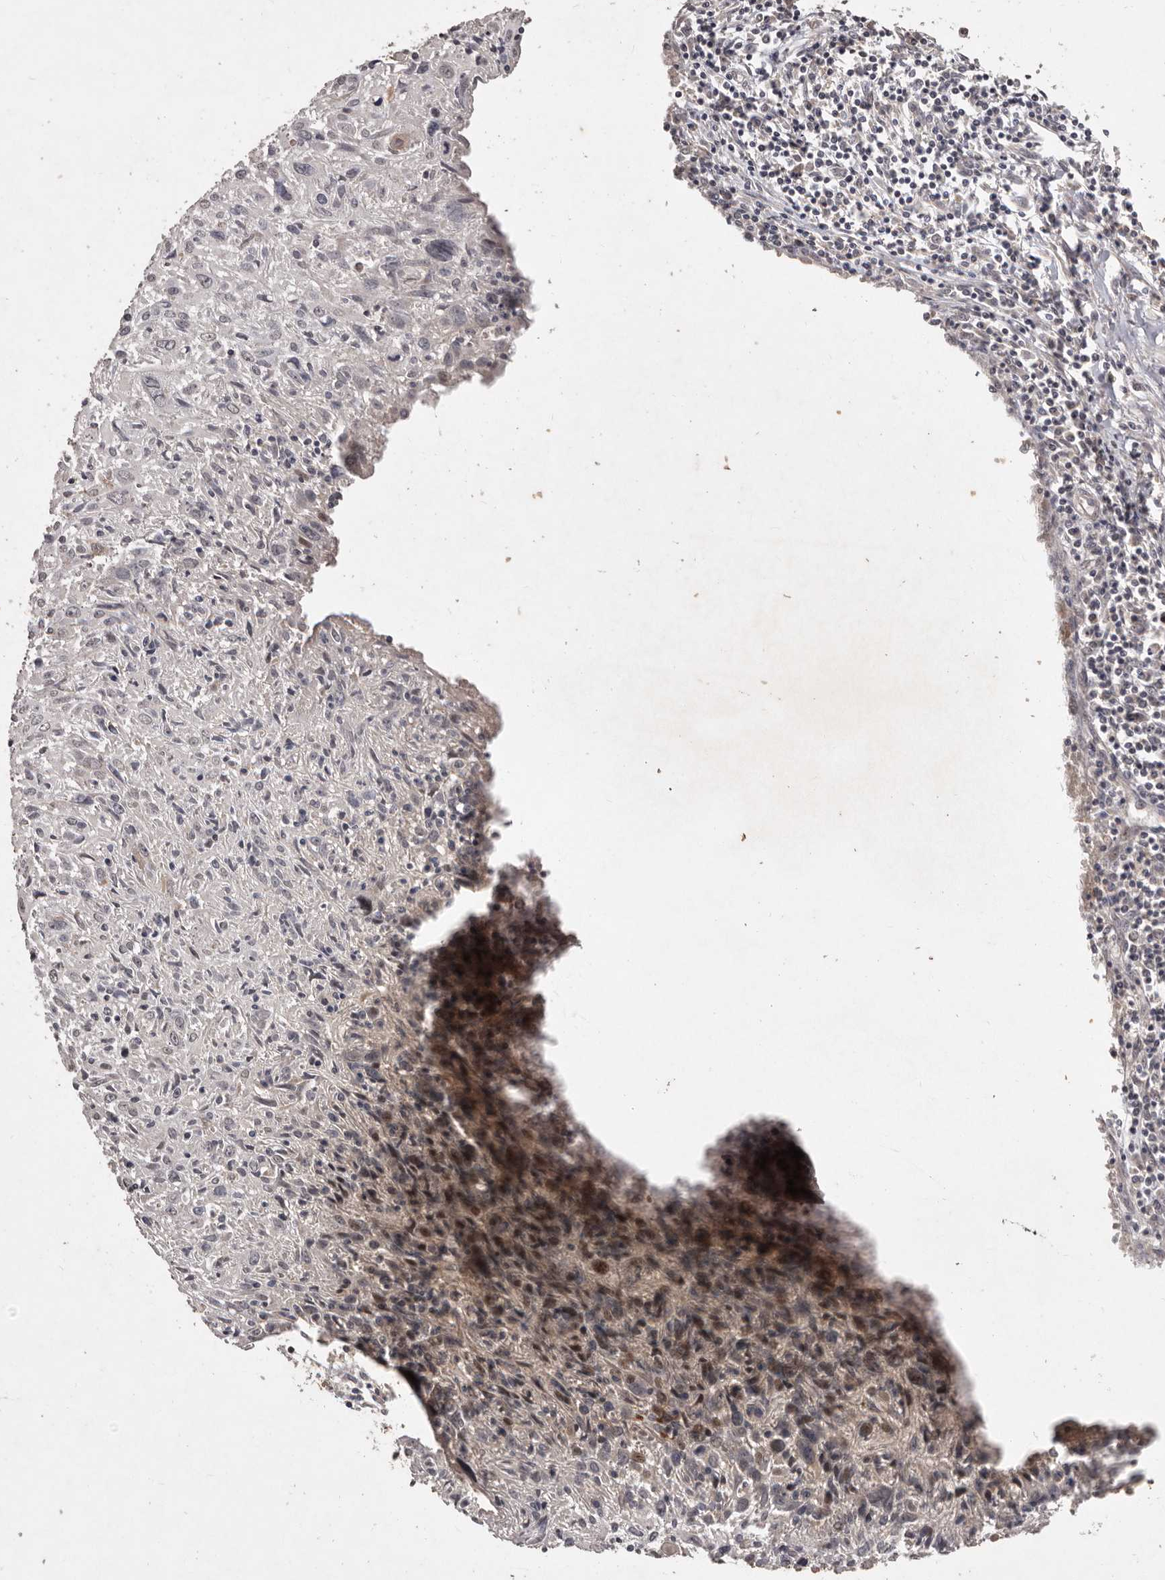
{"staining": {"intensity": "negative", "quantity": "none", "location": "none"}, "tissue": "cervical cancer", "cell_type": "Tumor cells", "image_type": "cancer", "snomed": [{"axis": "morphology", "description": "Squamous cell carcinoma, NOS"}, {"axis": "topography", "description": "Cervix"}], "caption": "The photomicrograph exhibits no significant staining in tumor cells of squamous cell carcinoma (cervical).", "gene": "FLAD1", "patient": {"sex": "female", "age": 51}}